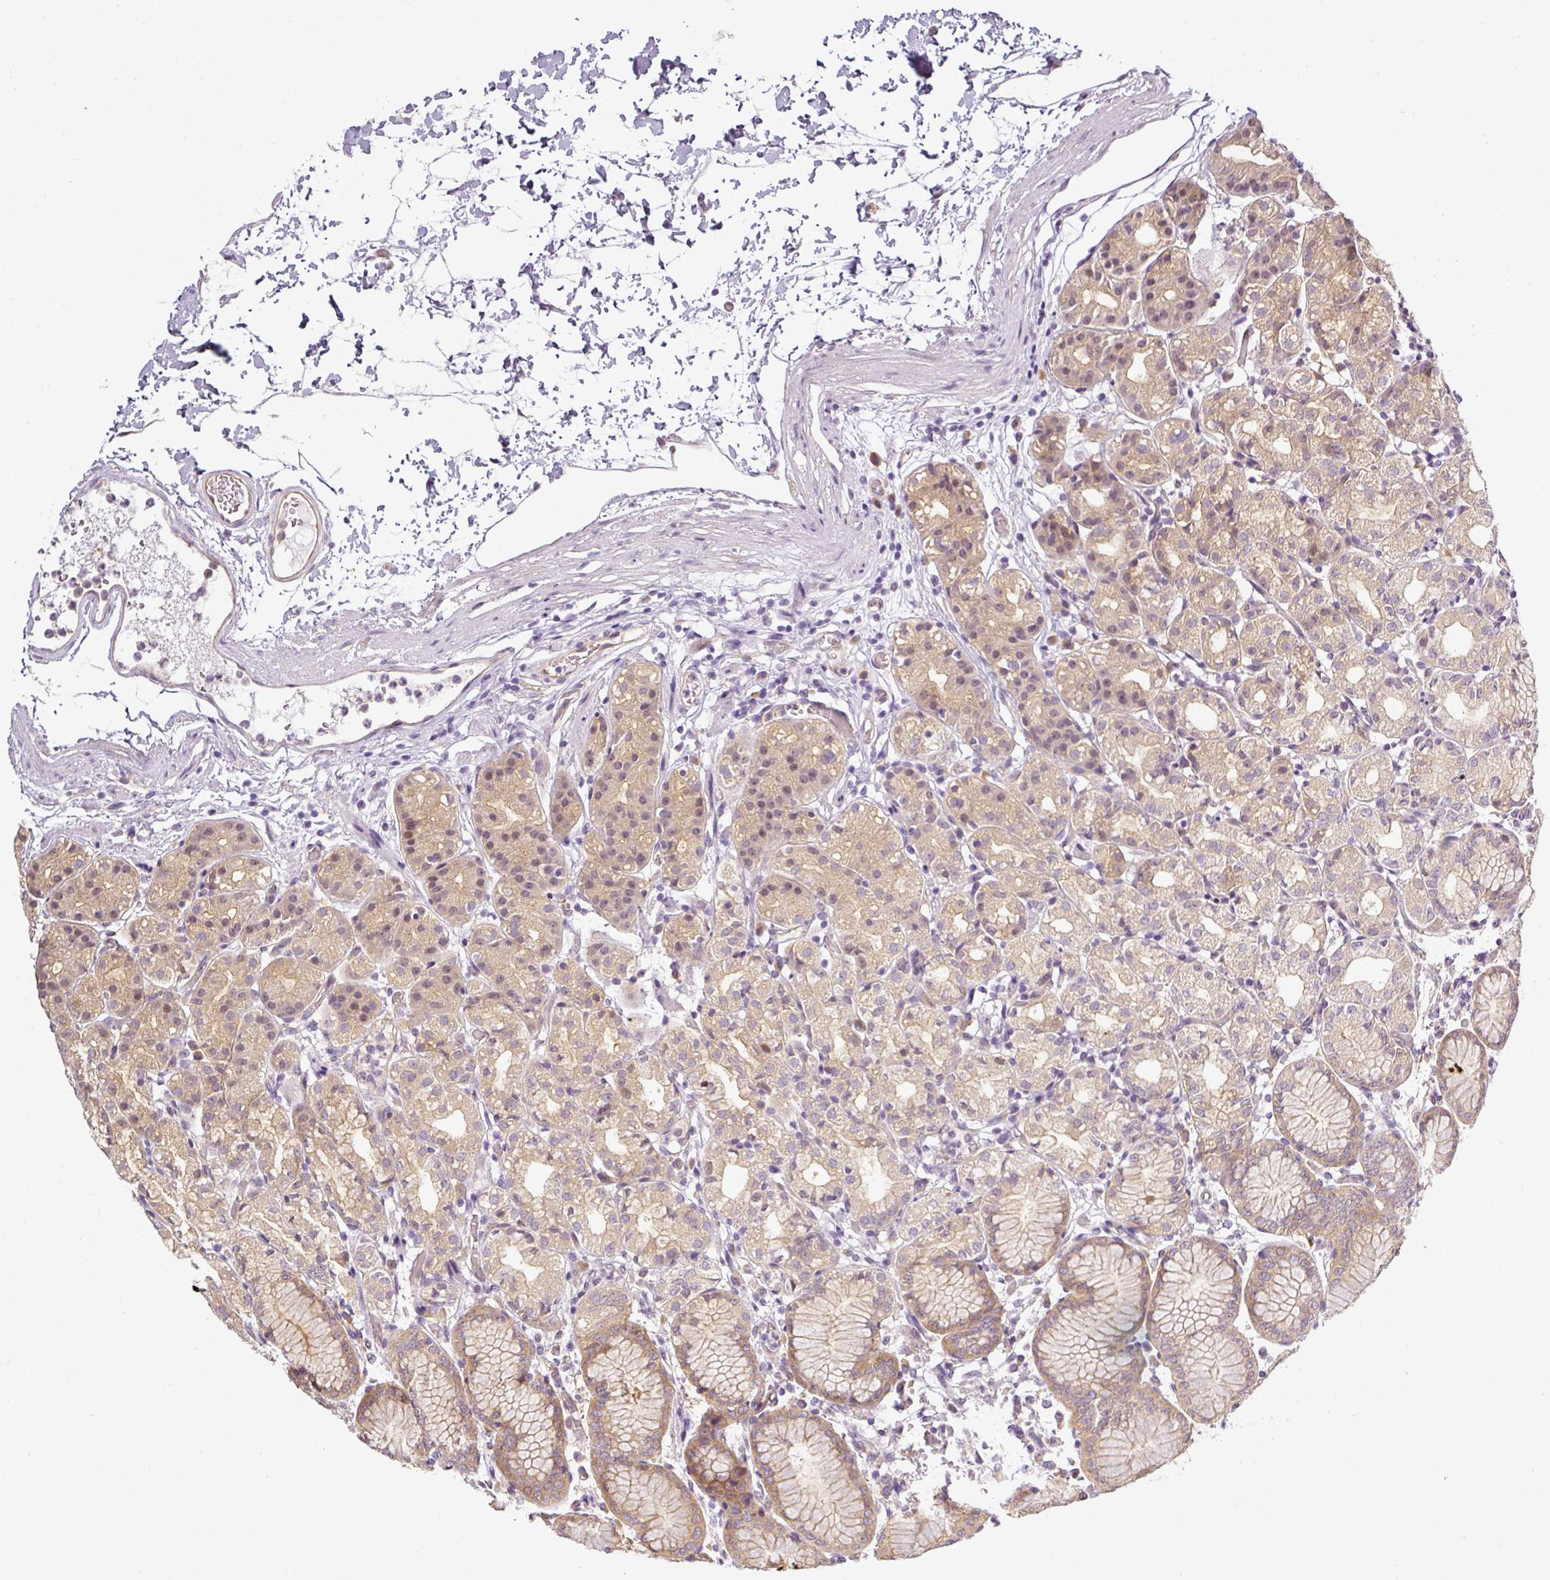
{"staining": {"intensity": "weak", "quantity": "<25%", "location": "cytoplasmic/membranous,nuclear"}, "tissue": "stomach", "cell_type": "Glandular cells", "image_type": "normal", "snomed": [{"axis": "morphology", "description": "Normal tissue, NOS"}, {"axis": "topography", "description": "Stomach"}], "caption": "Immunohistochemistry (IHC) micrograph of normal stomach: stomach stained with DAB reveals no significant protein expression in glandular cells.", "gene": "ANKRD18A", "patient": {"sex": "female", "age": 57}}